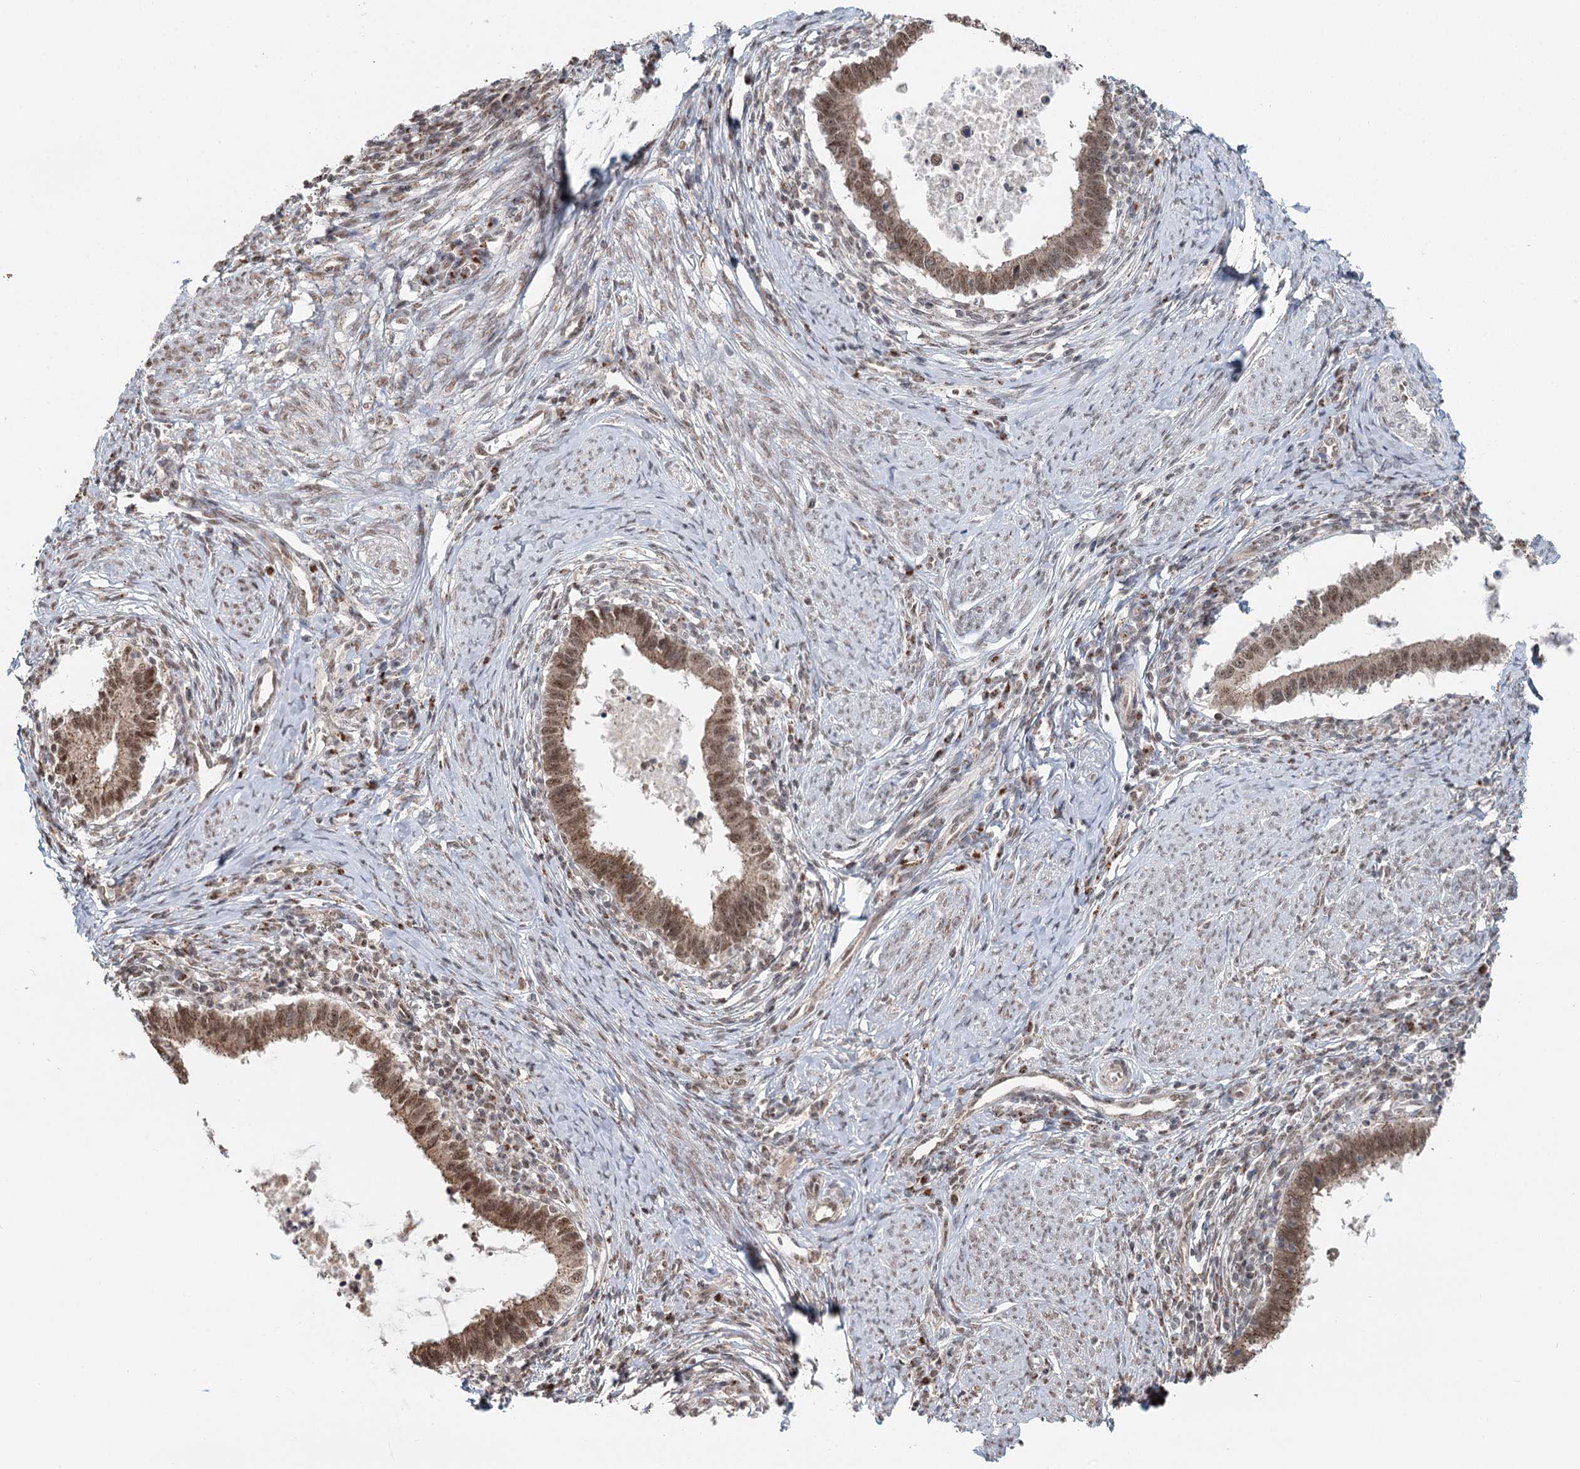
{"staining": {"intensity": "strong", "quantity": ">75%", "location": "cytoplasmic/membranous,nuclear"}, "tissue": "cervical cancer", "cell_type": "Tumor cells", "image_type": "cancer", "snomed": [{"axis": "morphology", "description": "Adenocarcinoma, NOS"}, {"axis": "topography", "description": "Cervix"}], "caption": "IHC of human adenocarcinoma (cervical) exhibits high levels of strong cytoplasmic/membranous and nuclear staining in about >75% of tumor cells.", "gene": "GPALPP1", "patient": {"sex": "female", "age": 36}}